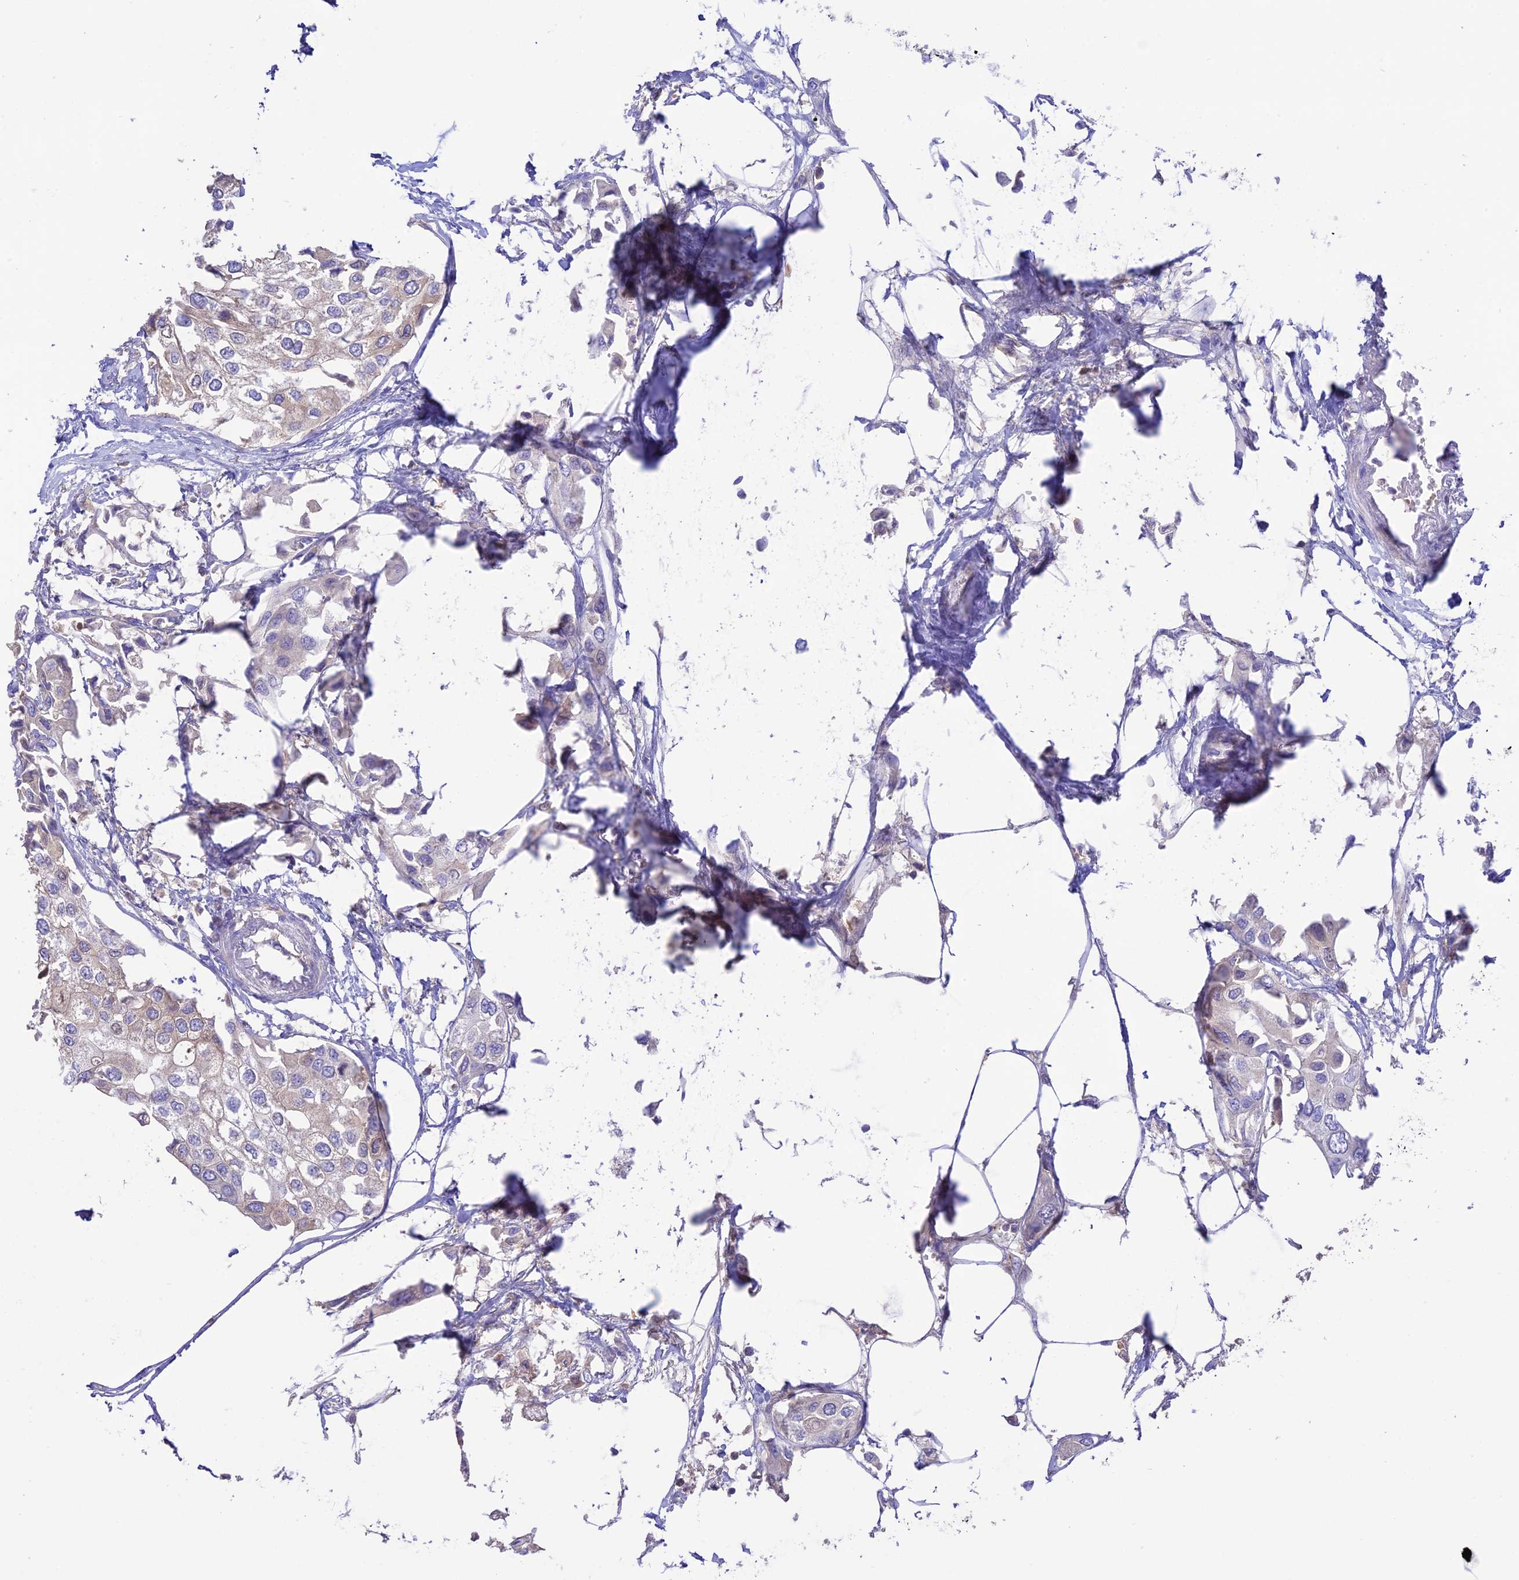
{"staining": {"intensity": "negative", "quantity": "none", "location": "none"}, "tissue": "urothelial cancer", "cell_type": "Tumor cells", "image_type": "cancer", "snomed": [{"axis": "morphology", "description": "Urothelial carcinoma, High grade"}, {"axis": "topography", "description": "Urinary bladder"}], "caption": "Urothelial cancer was stained to show a protein in brown. There is no significant positivity in tumor cells.", "gene": "NLRP9", "patient": {"sex": "male", "age": 64}}